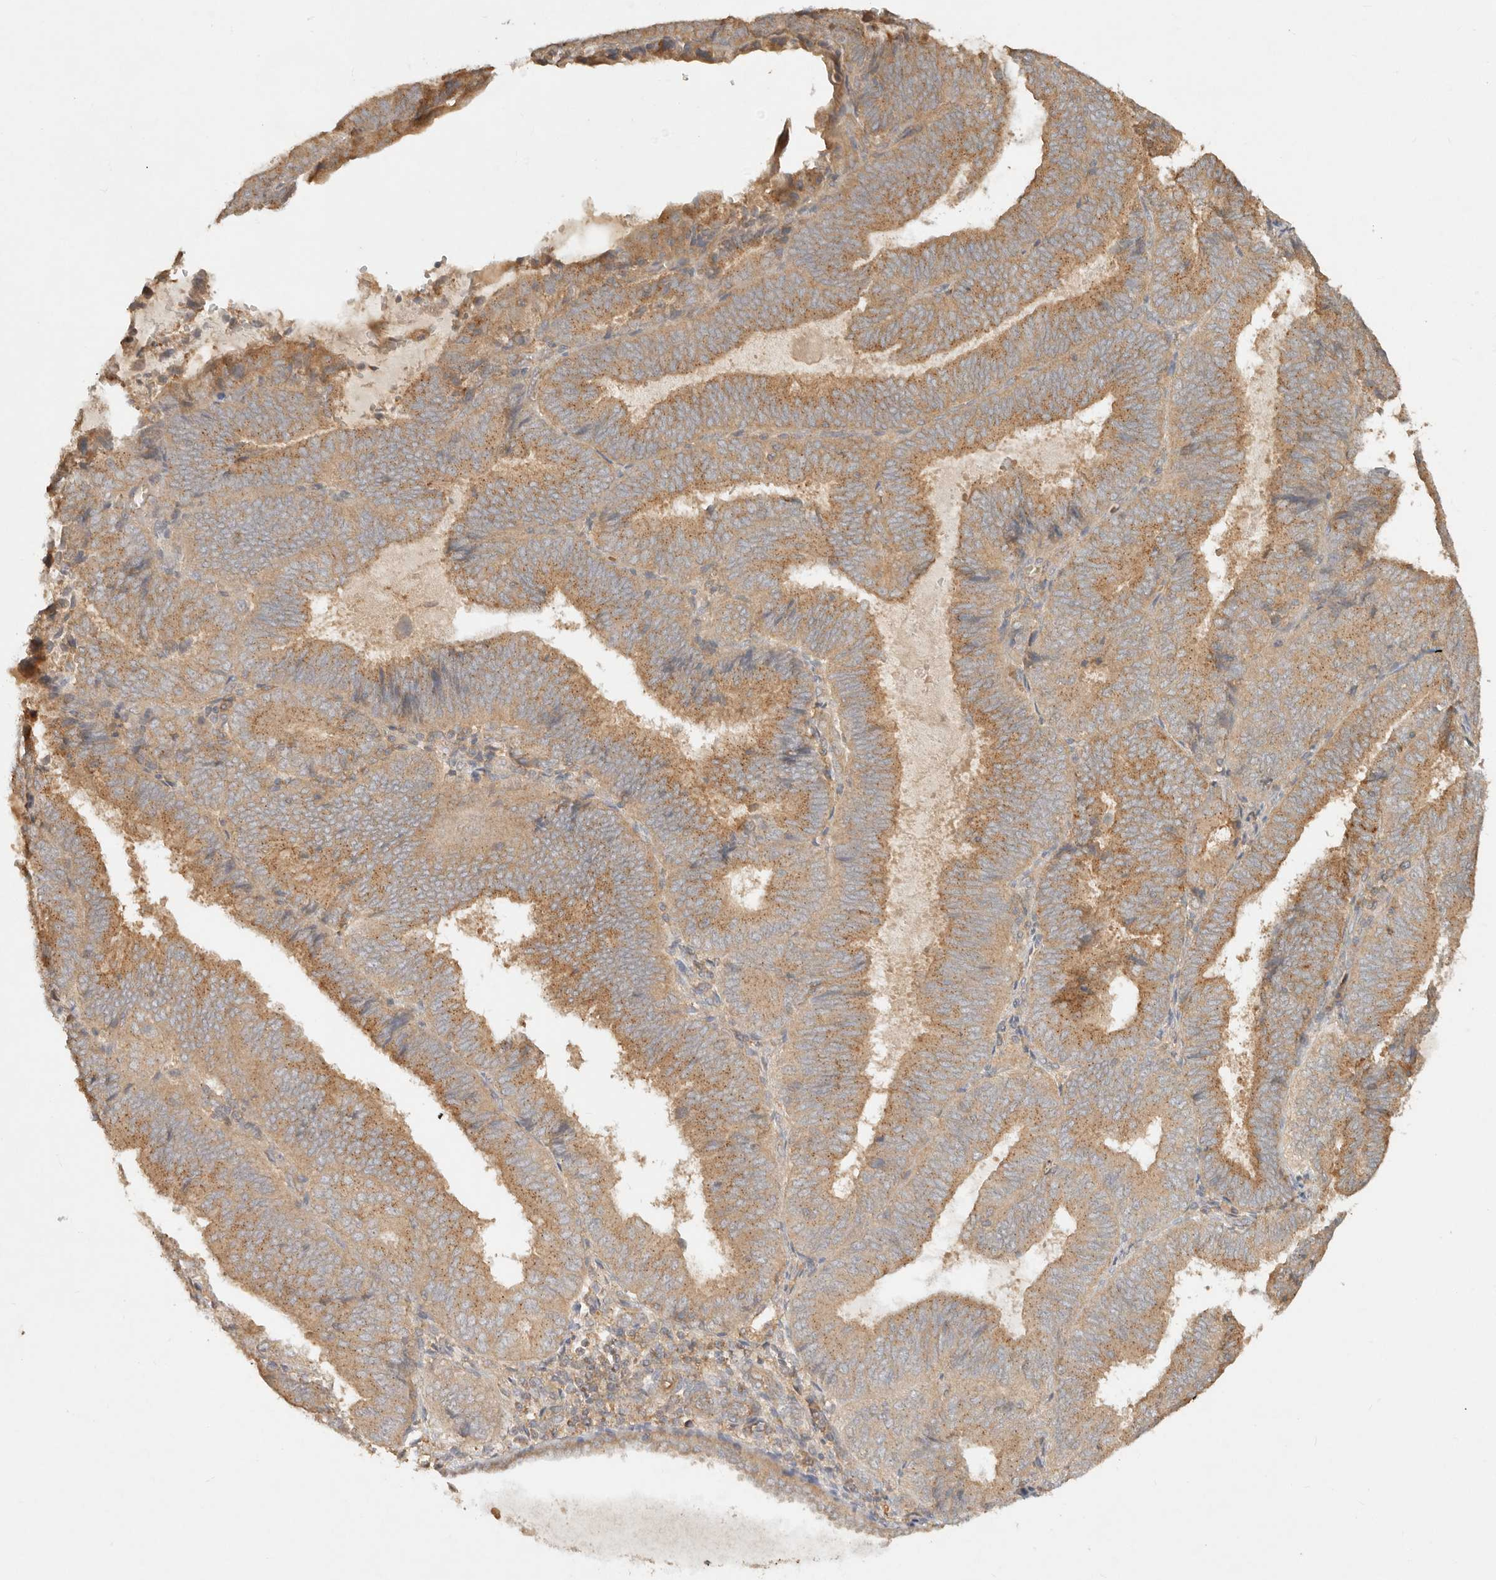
{"staining": {"intensity": "moderate", "quantity": ">75%", "location": "cytoplasmic/membranous"}, "tissue": "endometrial cancer", "cell_type": "Tumor cells", "image_type": "cancer", "snomed": [{"axis": "morphology", "description": "Adenocarcinoma, NOS"}, {"axis": "topography", "description": "Endometrium"}], "caption": "Moderate cytoplasmic/membranous positivity is present in about >75% of tumor cells in endometrial cancer (adenocarcinoma).", "gene": "HECTD3", "patient": {"sex": "female", "age": 81}}